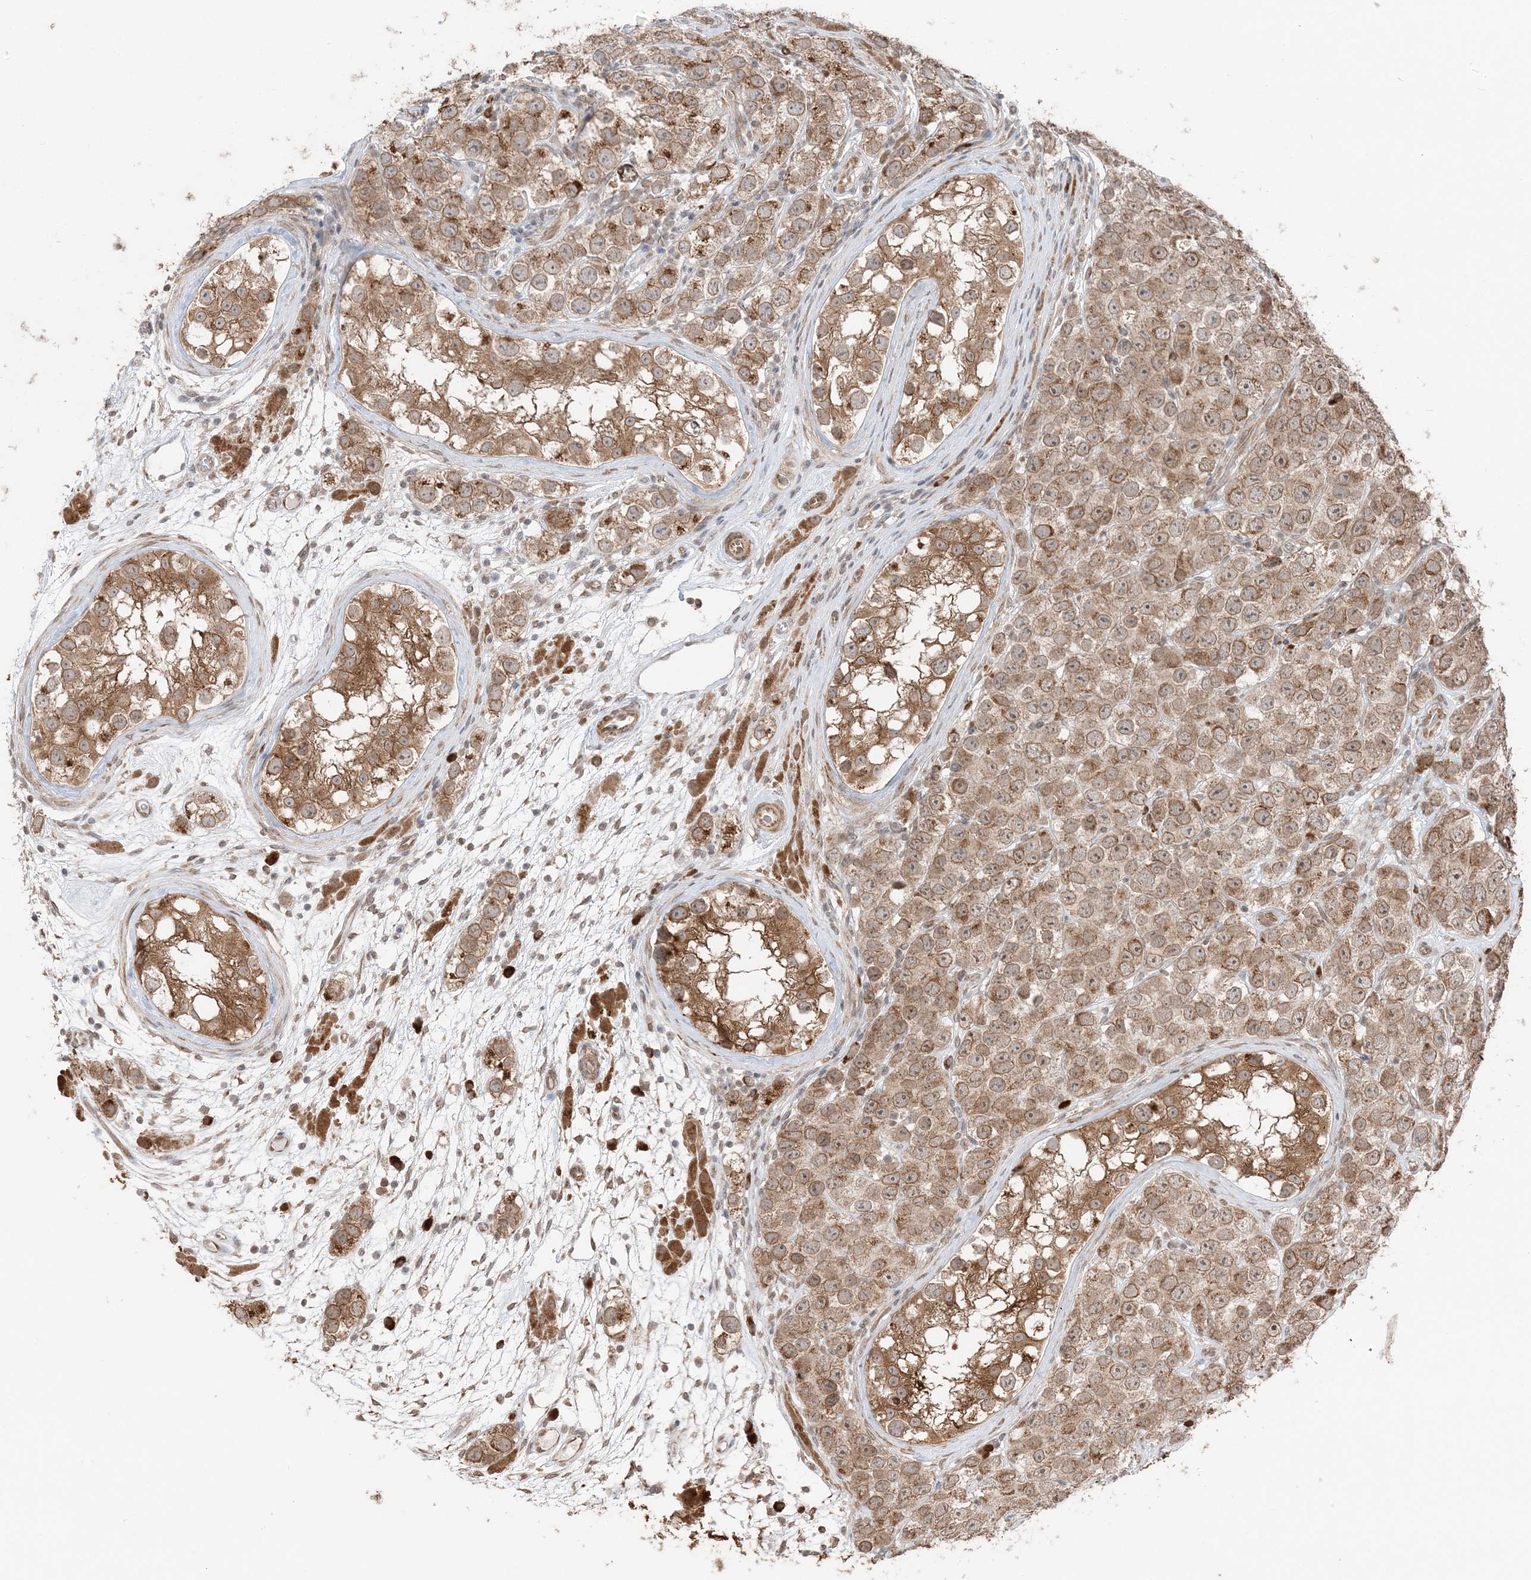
{"staining": {"intensity": "moderate", "quantity": ">75%", "location": "cytoplasmic/membranous"}, "tissue": "testis cancer", "cell_type": "Tumor cells", "image_type": "cancer", "snomed": [{"axis": "morphology", "description": "Seminoma, NOS"}, {"axis": "topography", "description": "Testis"}], "caption": "Immunohistochemical staining of seminoma (testis) shows medium levels of moderate cytoplasmic/membranous staining in about >75% of tumor cells.", "gene": "TMED10", "patient": {"sex": "male", "age": 28}}